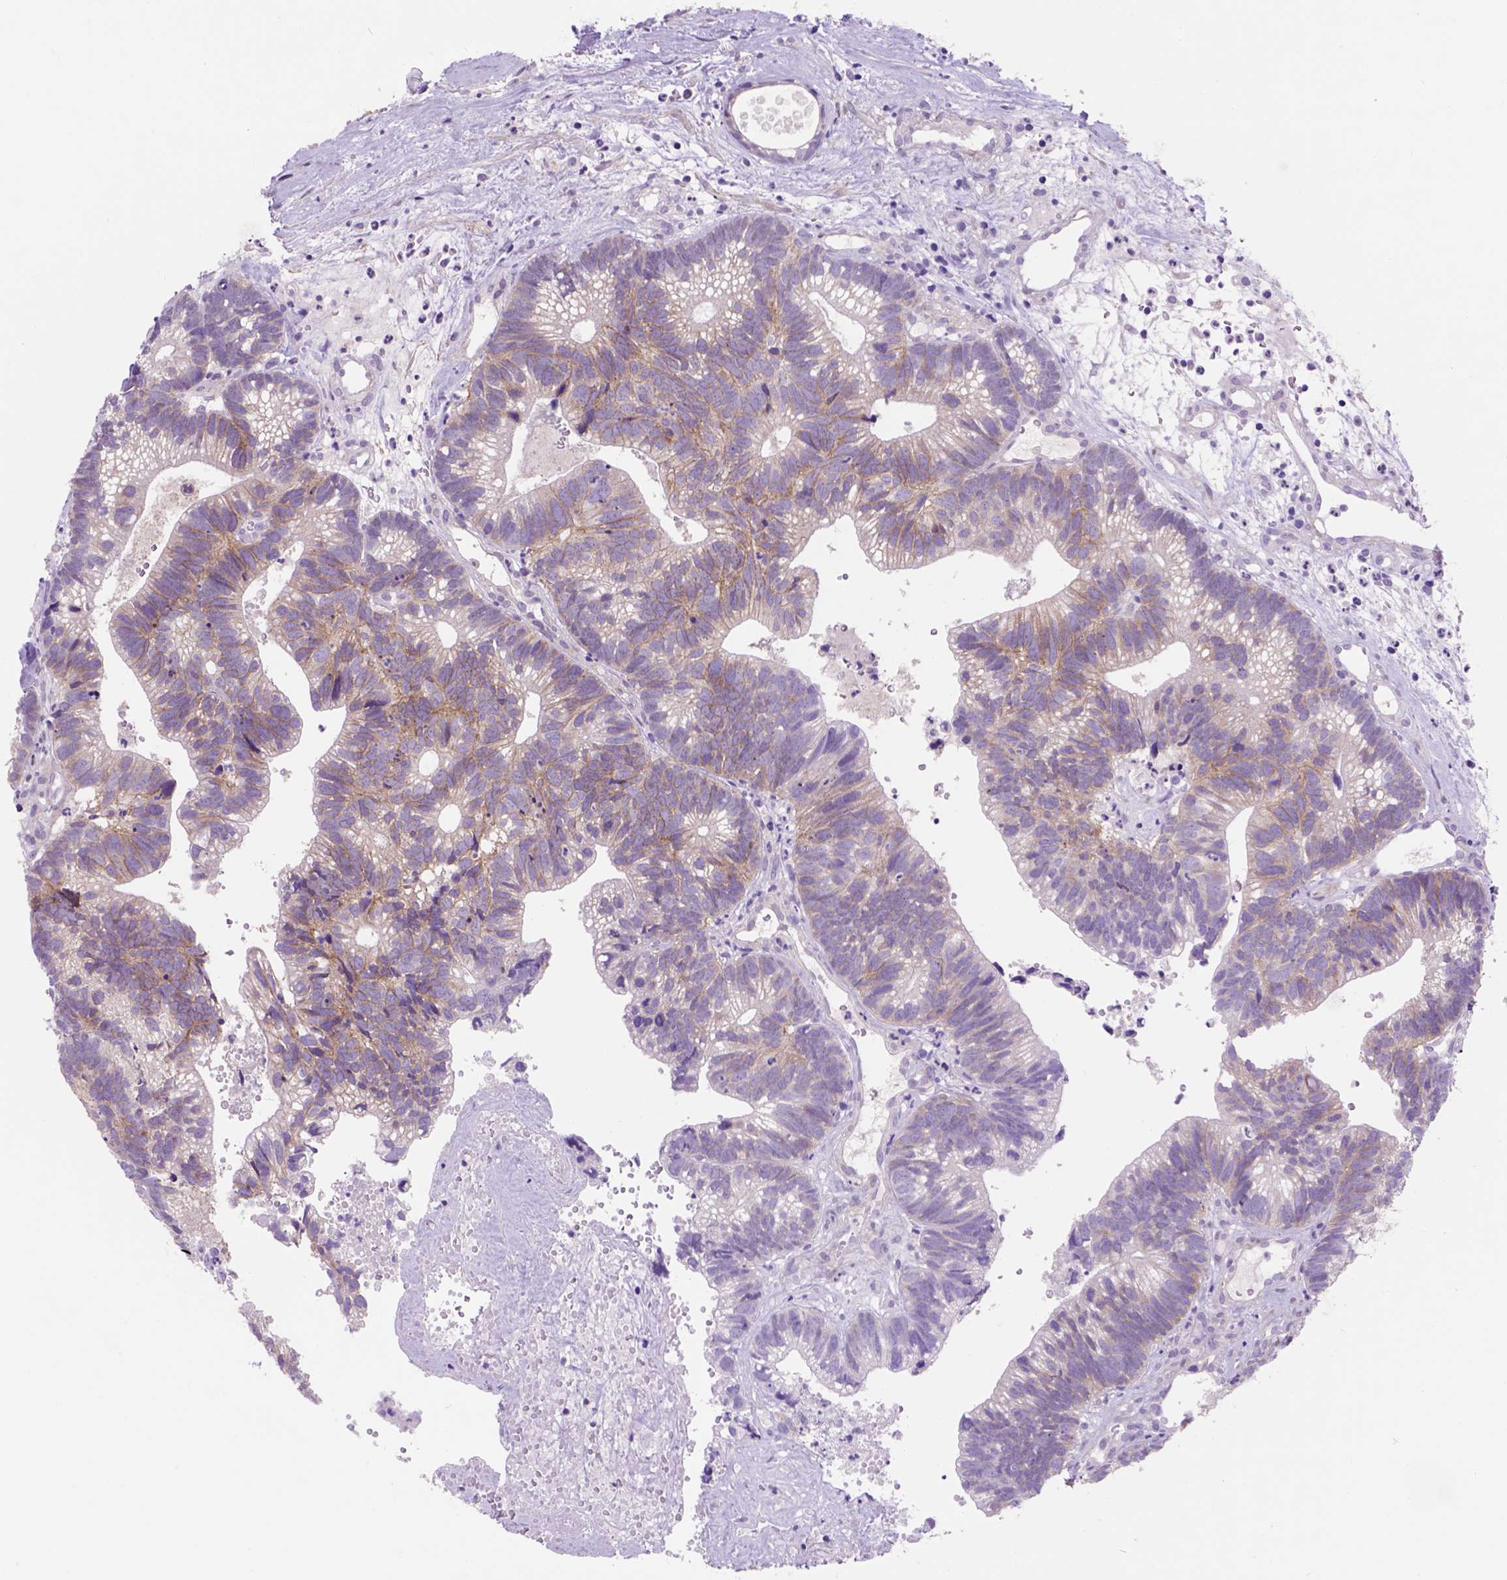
{"staining": {"intensity": "weak", "quantity": ">75%", "location": "cytoplasmic/membranous"}, "tissue": "head and neck cancer", "cell_type": "Tumor cells", "image_type": "cancer", "snomed": [{"axis": "morphology", "description": "Adenocarcinoma, NOS"}, {"axis": "topography", "description": "Head-Neck"}], "caption": "Head and neck adenocarcinoma tissue shows weak cytoplasmic/membranous expression in approximately >75% of tumor cells, visualized by immunohistochemistry. (brown staining indicates protein expression, while blue staining denotes nuclei).", "gene": "EGFR", "patient": {"sex": "male", "age": 62}}